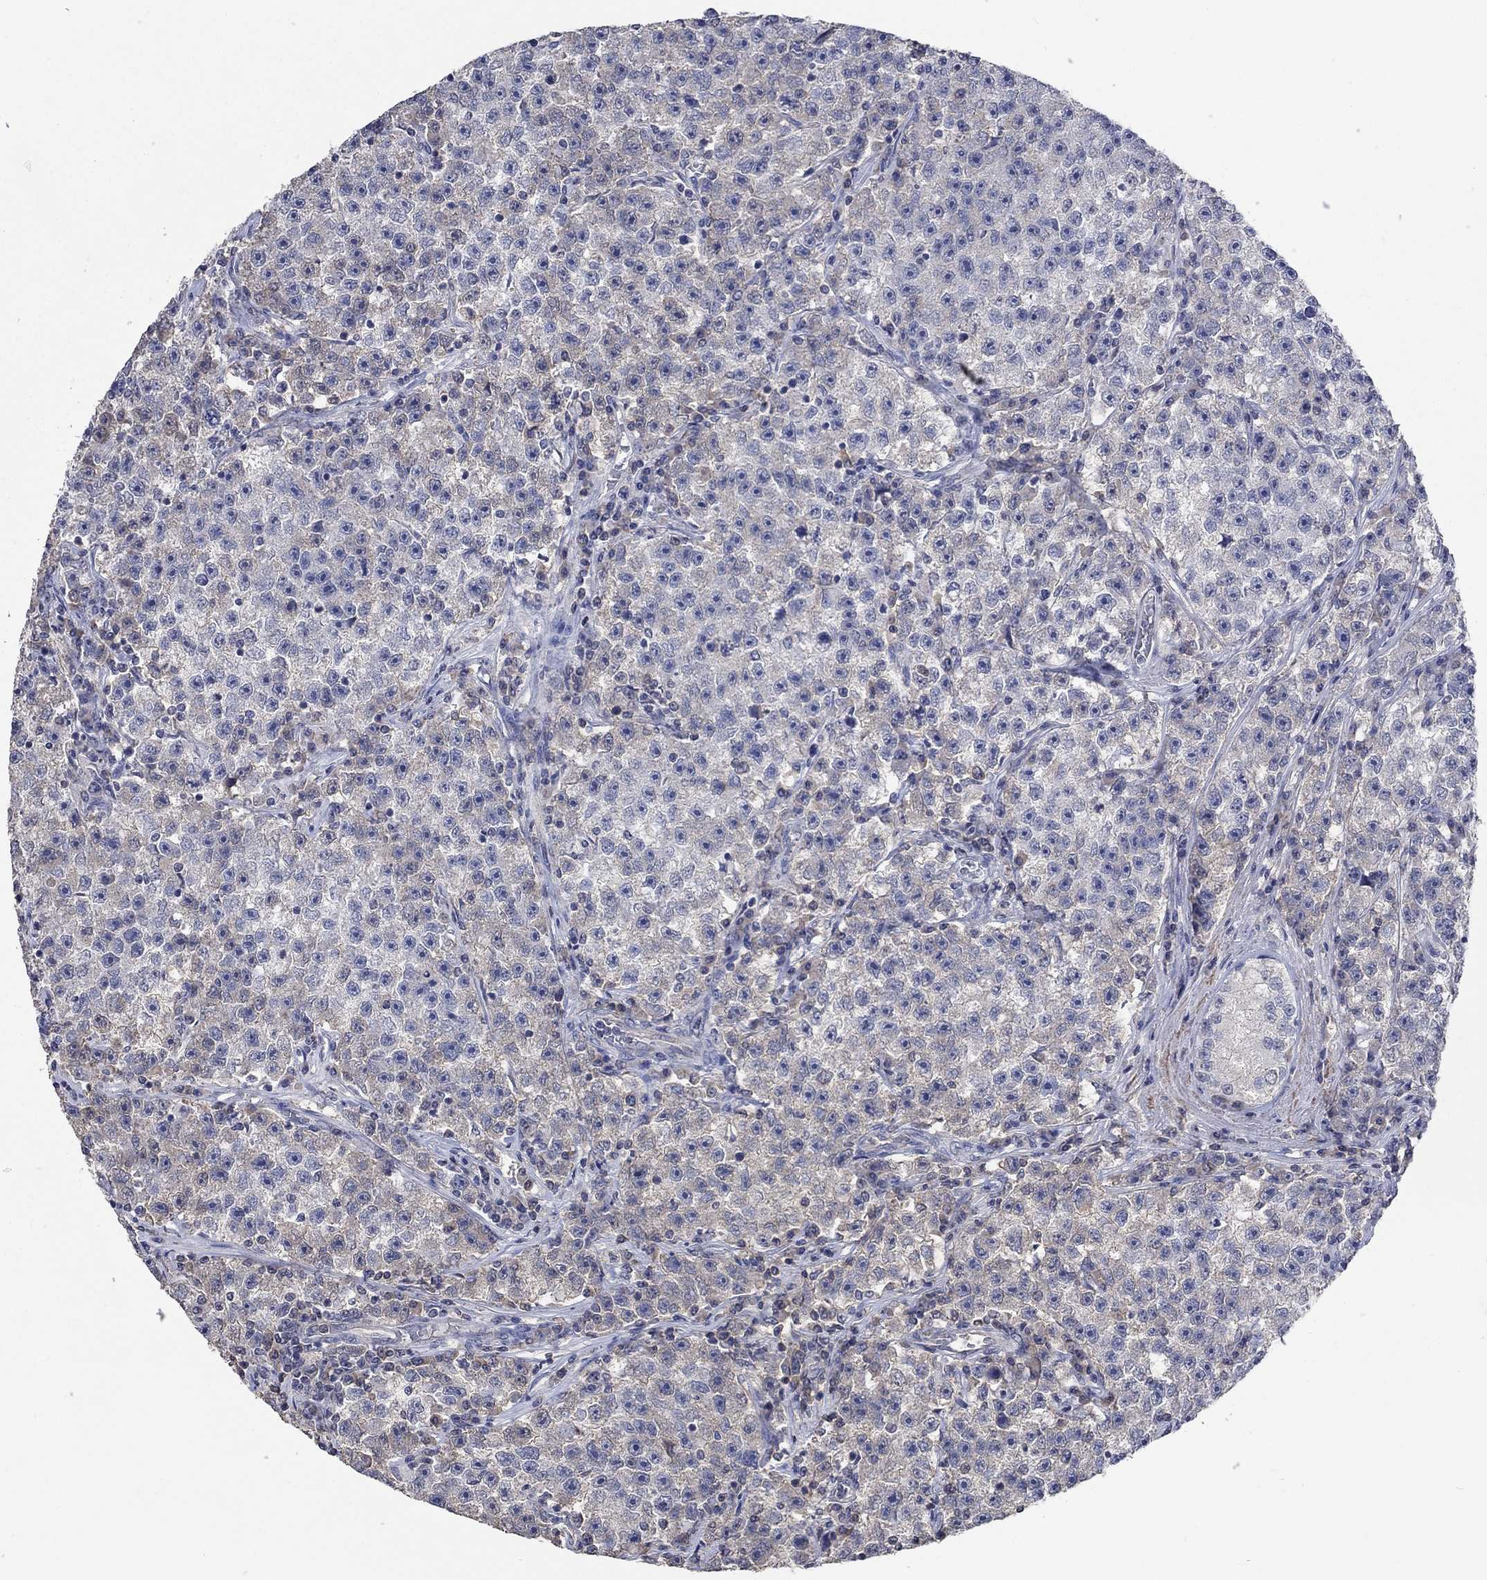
{"staining": {"intensity": "negative", "quantity": "none", "location": "none"}, "tissue": "testis cancer", "cell_type": "Tumor cells", "image_type": "cancer", "snomed": [{"axis": "morphology", "description": "Seminoma, NOS"}, {"axis": "topography", "description": "Testis"}], "caption": "Immunohistochemistry (IHC) of testis cancer (seminoma) reveals no expression in tumor cells.", "gene": "ZBTB18", "patient": {"sex": "male", "age": 22}}